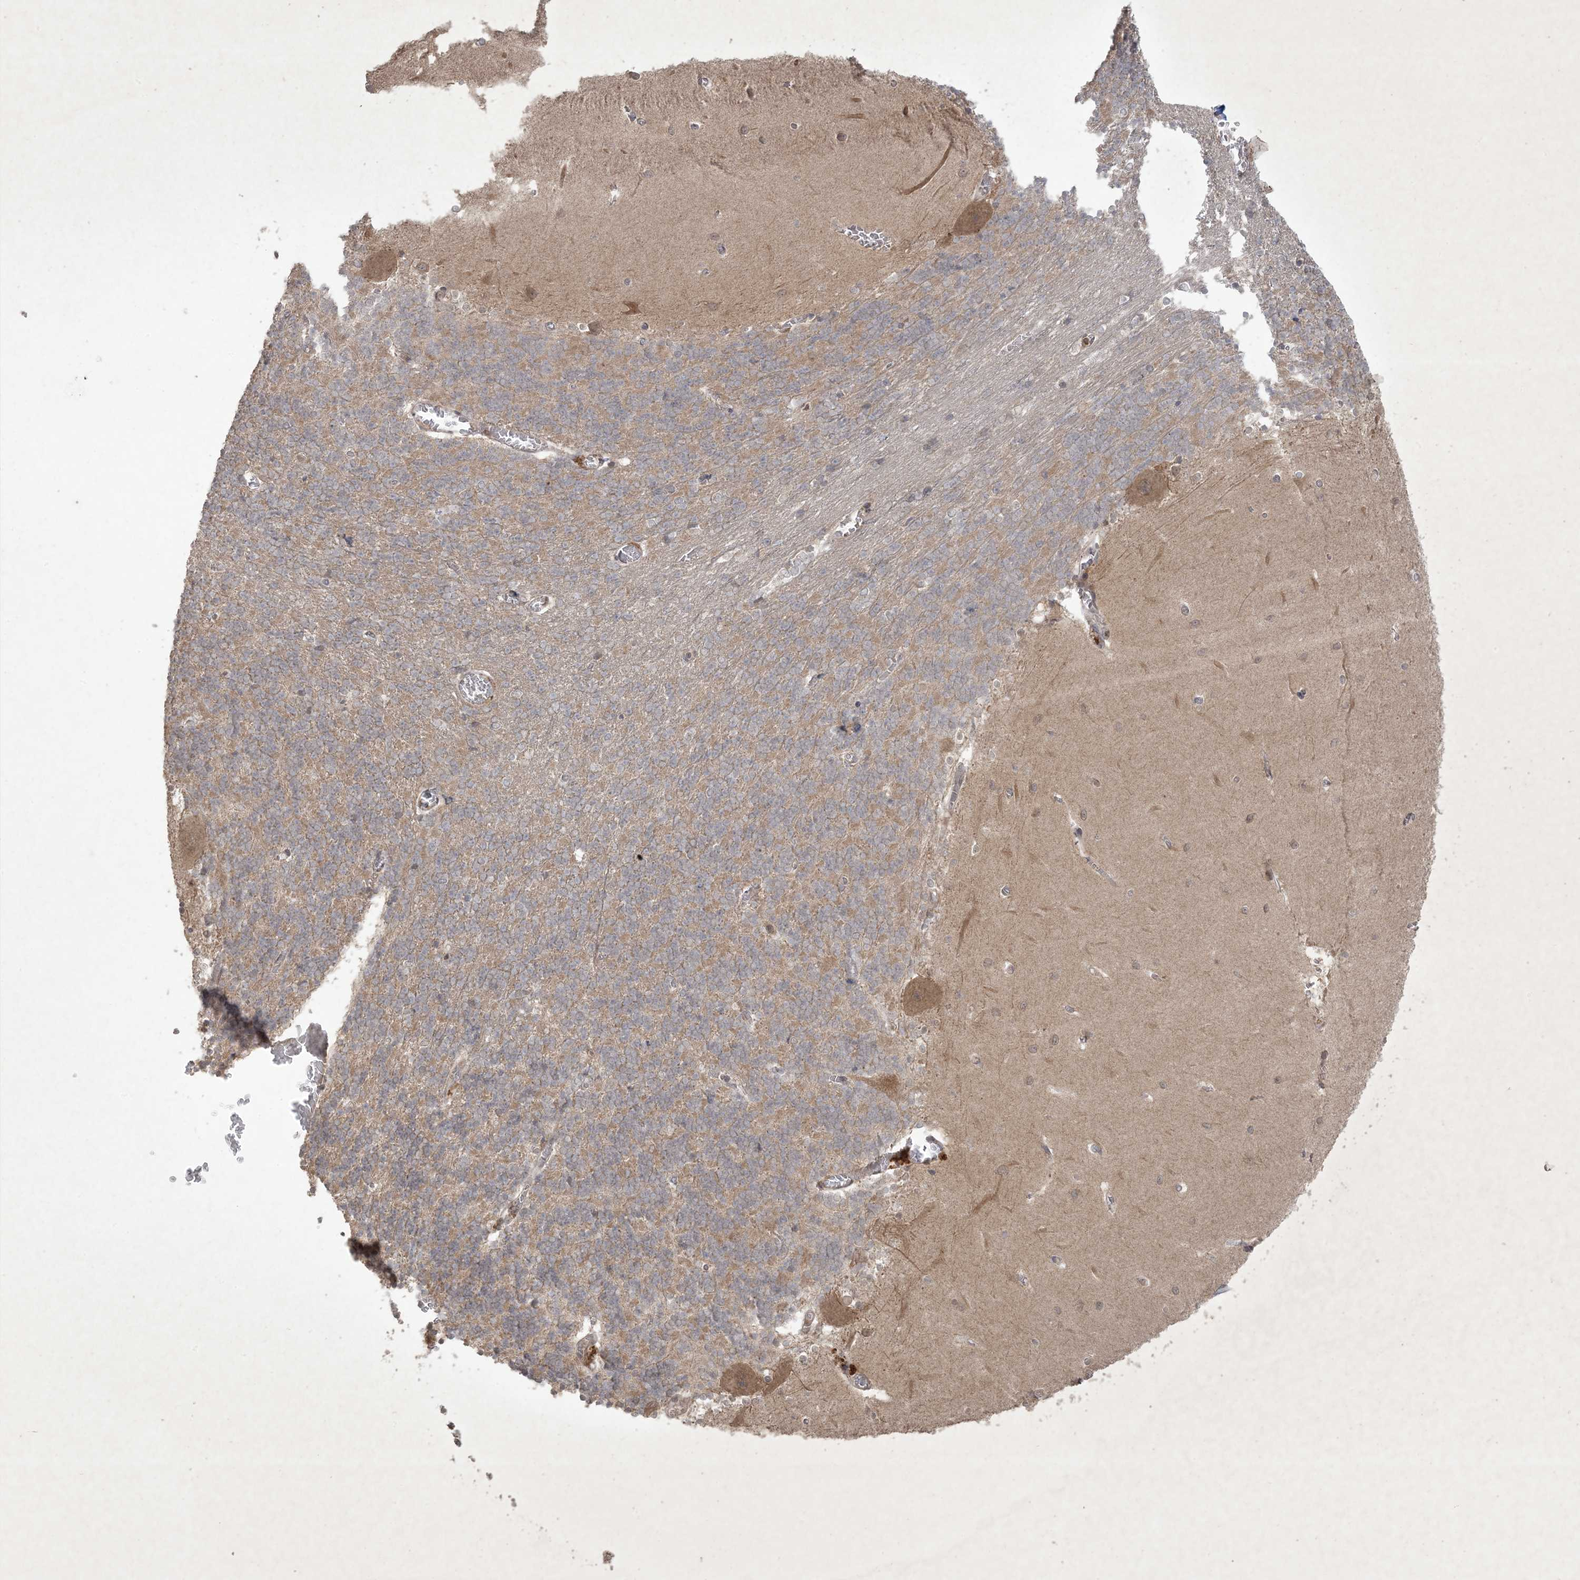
{"staining": {"intensity": "moderate", "quantity": "25%-75%", "location": "cytoplasmic/membranous"}, "tissue": "cerebellum", "cell_type": "Cells in granular layer", "image_type": "normal", "snomed": [{"axis": "morphology", "description": "Normal tissue, NOS"}, {"axis": "topography", "description": "Cerebellum"}], "caption": "This photomicrograph exhibits immunohistochemistry (IHC) staining of benign cerebellum, with medium moderate cytoplasmic/membranous staining in approximately 25%-75% of cells in granular layer.", "gene": "NRBP2", "patient": {"sex": "male", "age": 37}}